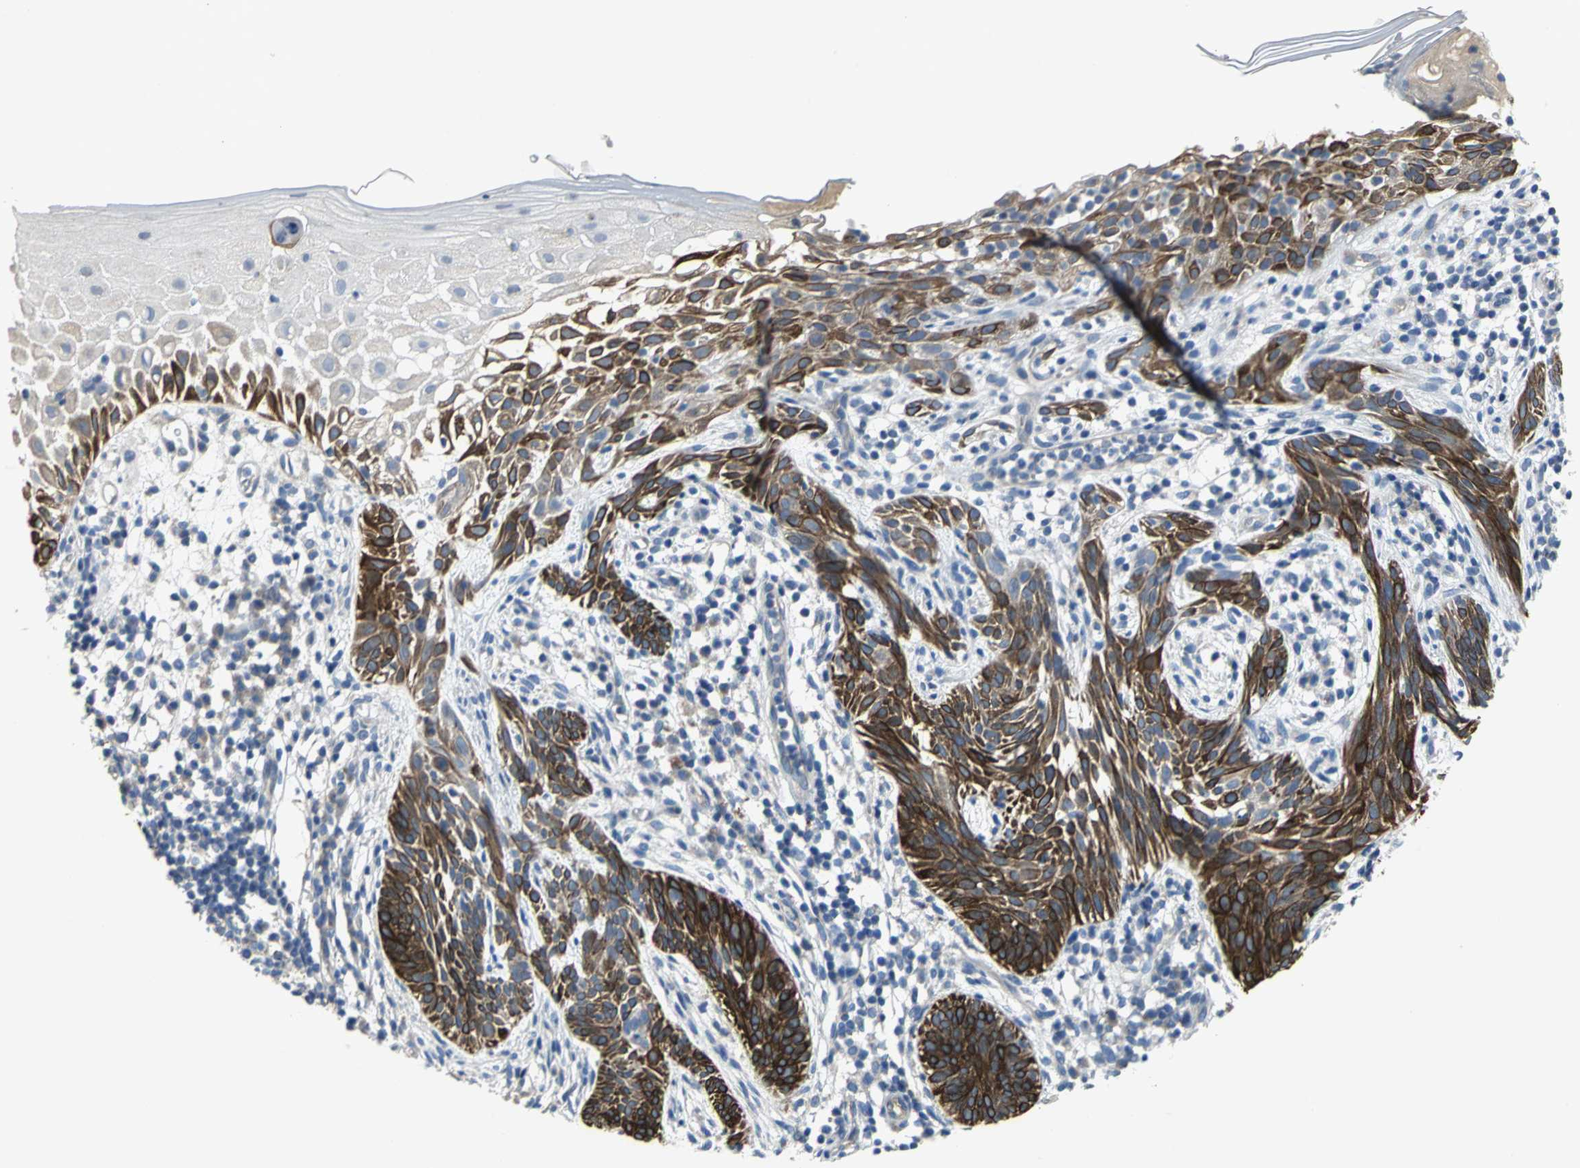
{"staining": {"intensity": "strong", "quantity": ">75%", "location": "cytoplasmic/membranous"}, "tissue": "skin cancer", "cell_type": "Tumor cells", "image_type": "cancer", "snomed": [{"axis": "morphology", "description": "Normal tissue, NOS"}, {"axis": "morphology", "description": "Basal cell carcinoma"}, {"axis": "topography", "description": "Skin"}], "caption": "Protein positivity by immunohistochemistry shows strong cytoplasmic/membranous staining in about >75% of tumor cells in skin cancer (basal cell carcinoma).", "gene": "HTR1F", "patient": {"sex": "female", "age": 69}}